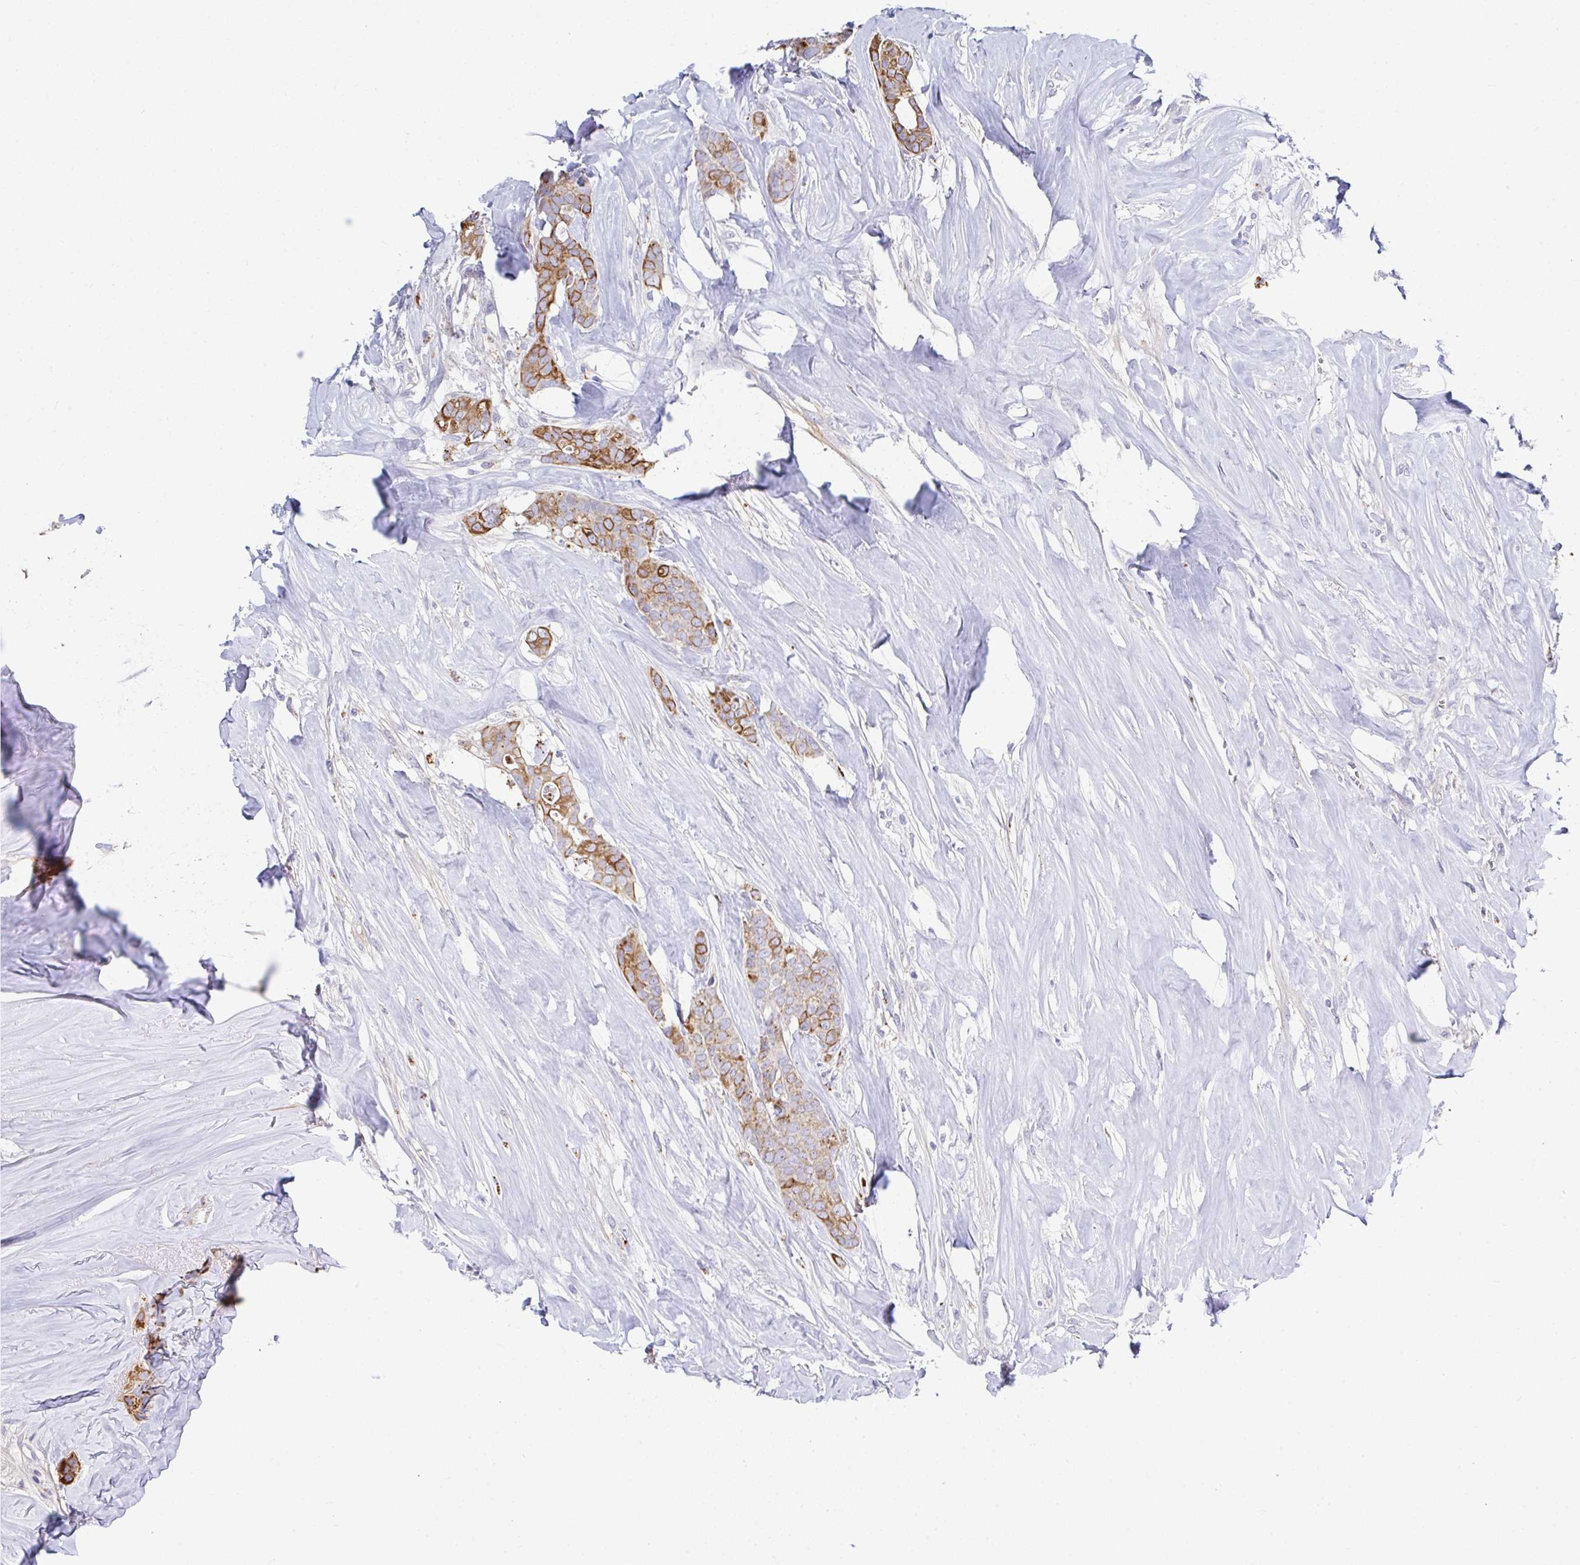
{"staining": {"intensity": "strong", "quantity": ">75%", "location": "cytoplasmic/membranous"}, "tissue": "breast cancer", "cell_type": "Tumor cells", "image_type": "cancer", "snomed": [{"axis": "morphology", "description": "Duct carcinoma"}, {"axis": "topography", "description": "Breast"}], "caption": "Breast invasive ductal carcinoma stained with immunohistochemistry reveals strong cytoplasmic/membranous positivity in about >75% of tumor cells.", "gene": "ZNF33A", "patient": {"sex": "female", "age": 84}}